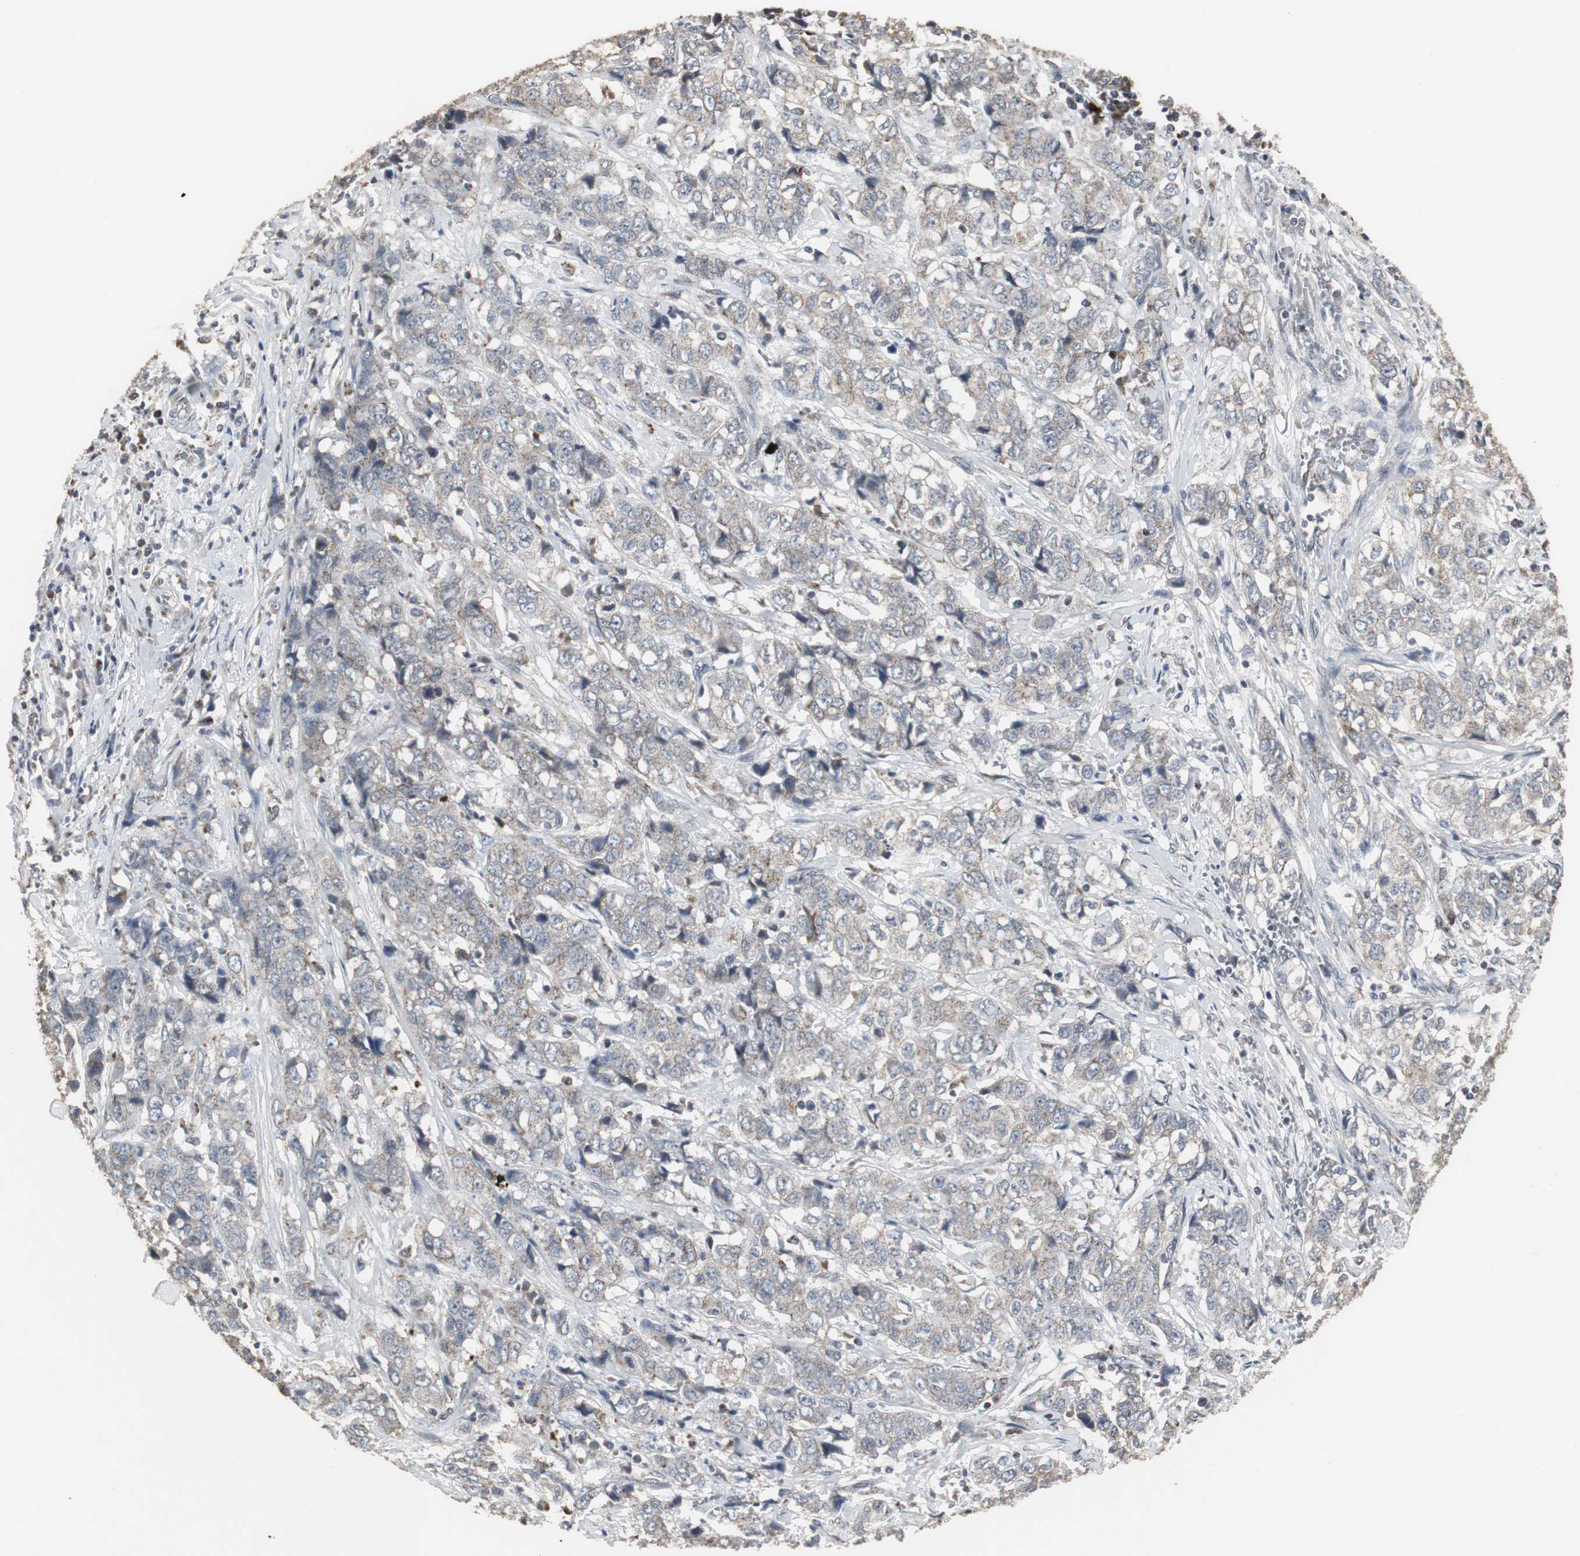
{"staining": {"intensity": "weak", "quantity": ">75%", "location": "cytoplasmic/membranous"}, "tissue": "stomach cancer", "cell_type": "Tumor cells", "image_type": "cancer", "snomed": [{"axis": "morphology", "description": "Adenocarcinoma, NOS"}, {"axis": "topography", "description": "Stomach"}], "caption": "Protein expression analysis of human stomach cancer (adenocarcinoma) reveals weak cytoplasmic/membranous staining in approximately >75% of tumor cells.", "gene": "ACAA1", "patient": {"sex": "male", "age": 48}}